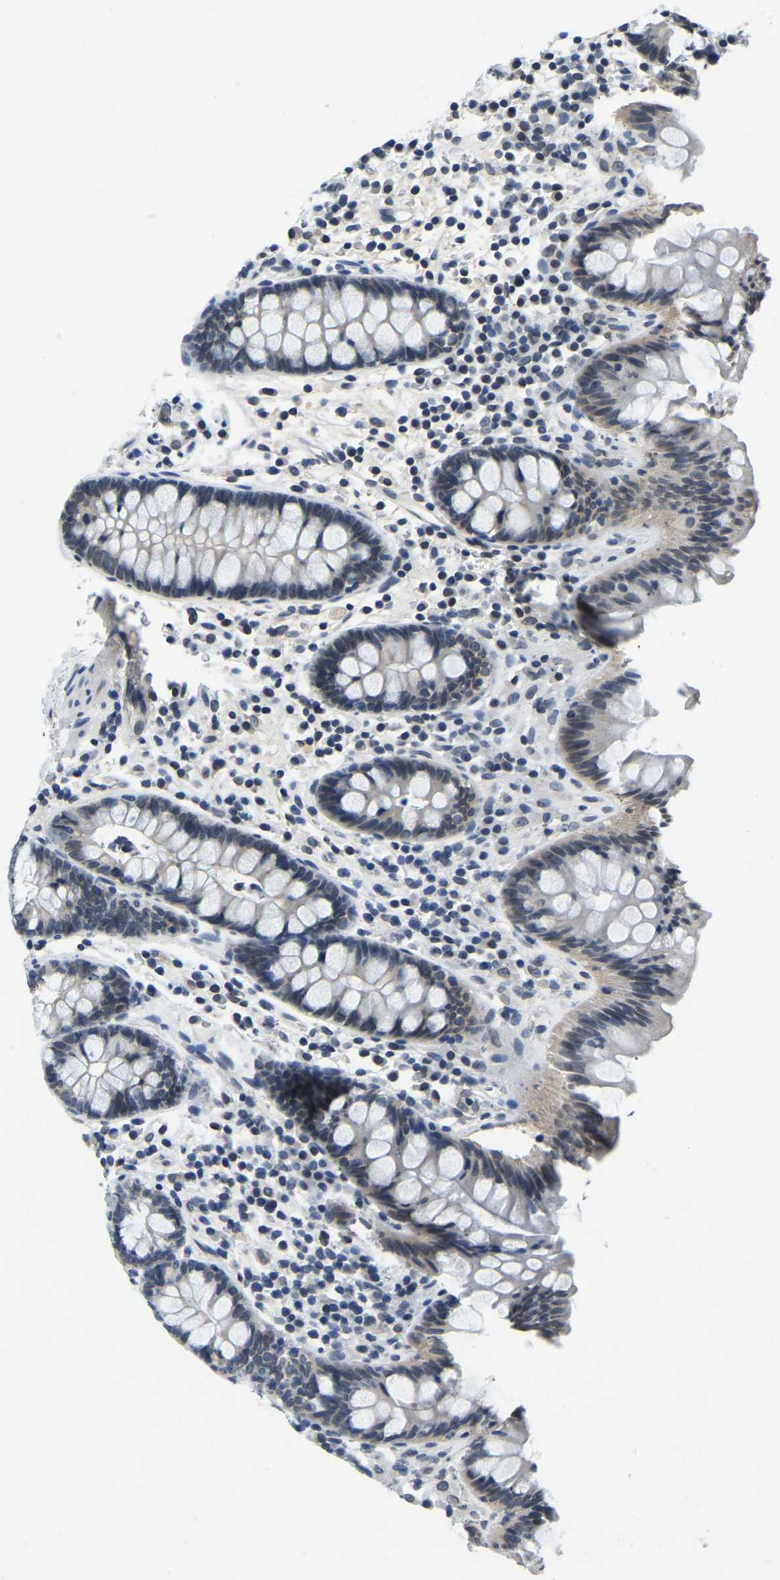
{"staining": {"intensity": "negative", "quantity": "none", "location": "none"}, "tissue": "colon", "cell_type": "Endothelial cells", "image_type": "normal", "snomed": [{"axis": "morphology", "description": "Normal tissue, NOS"}, {"axis": "topography", "description": "Colon"}], "caption": "Immunohistochemical staining of unremarkable colon demonstrates no significant expression in endothelial cells. (DAB immunohistochemistry, high magnification).", "gene": "RANBP2", "patient": {"sex": "female", "age": 80}}